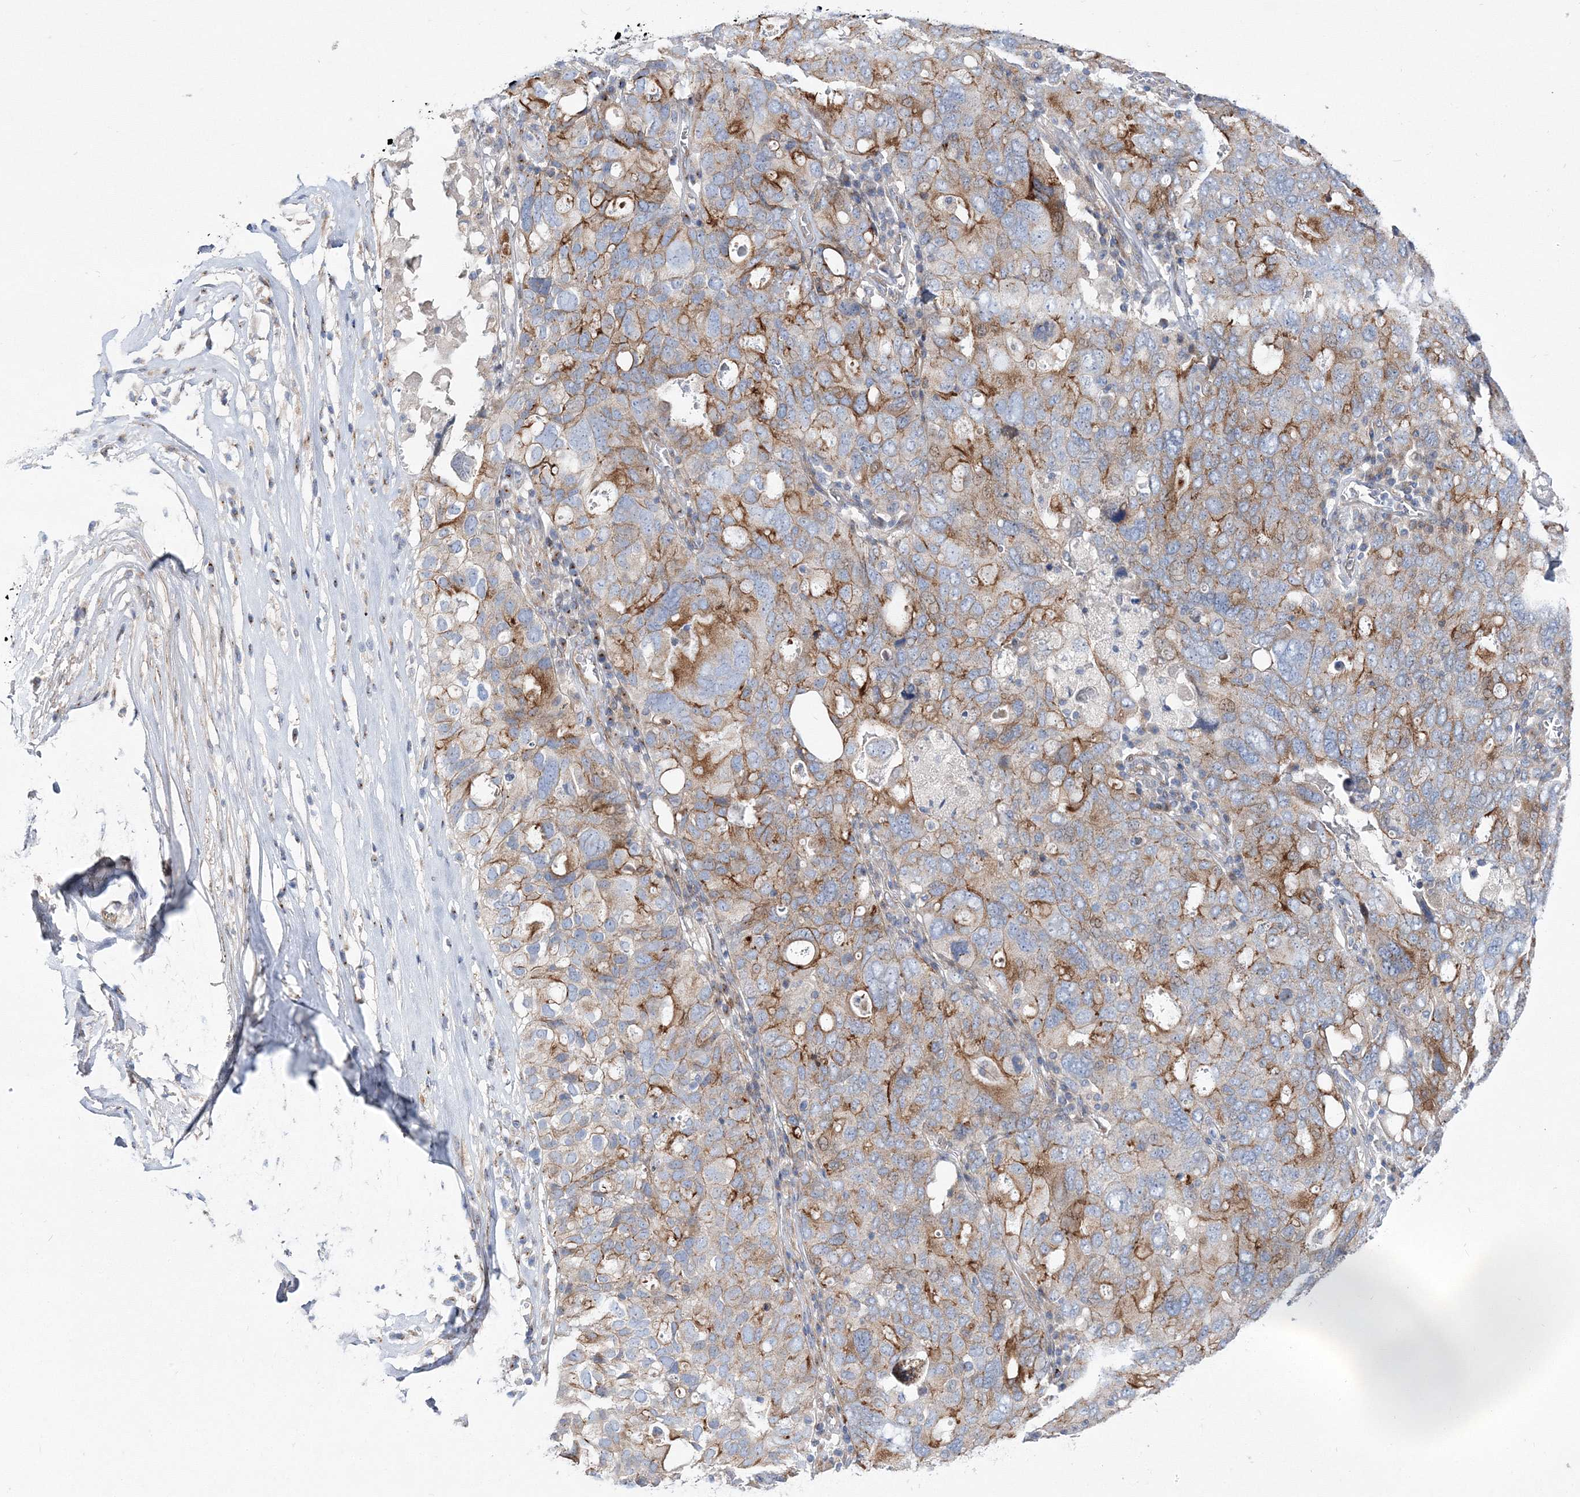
{"staining": {"intensity": "moderate", "quantity": ">75%", "location": "cytoplasmic/membranous"}, "tissue": "ovarian cancer", "cell_type": "Tumor cells", "image_type": "cancer", "snomed": [{"axis": "morphology", "description": "Carcinoma, endometroid"}, {"axis": "topography", "description": "Ovary"}], "caption": "An IHC image of neoplastic tissue is shown. Protein staining in brown labels moderate cytoplasmic/membranous positivity in endometroid carcinoma (ovarian) within tumor cells.", "gene": "ARHGAP32", "patient": {"sex": "female", "age": 62}}